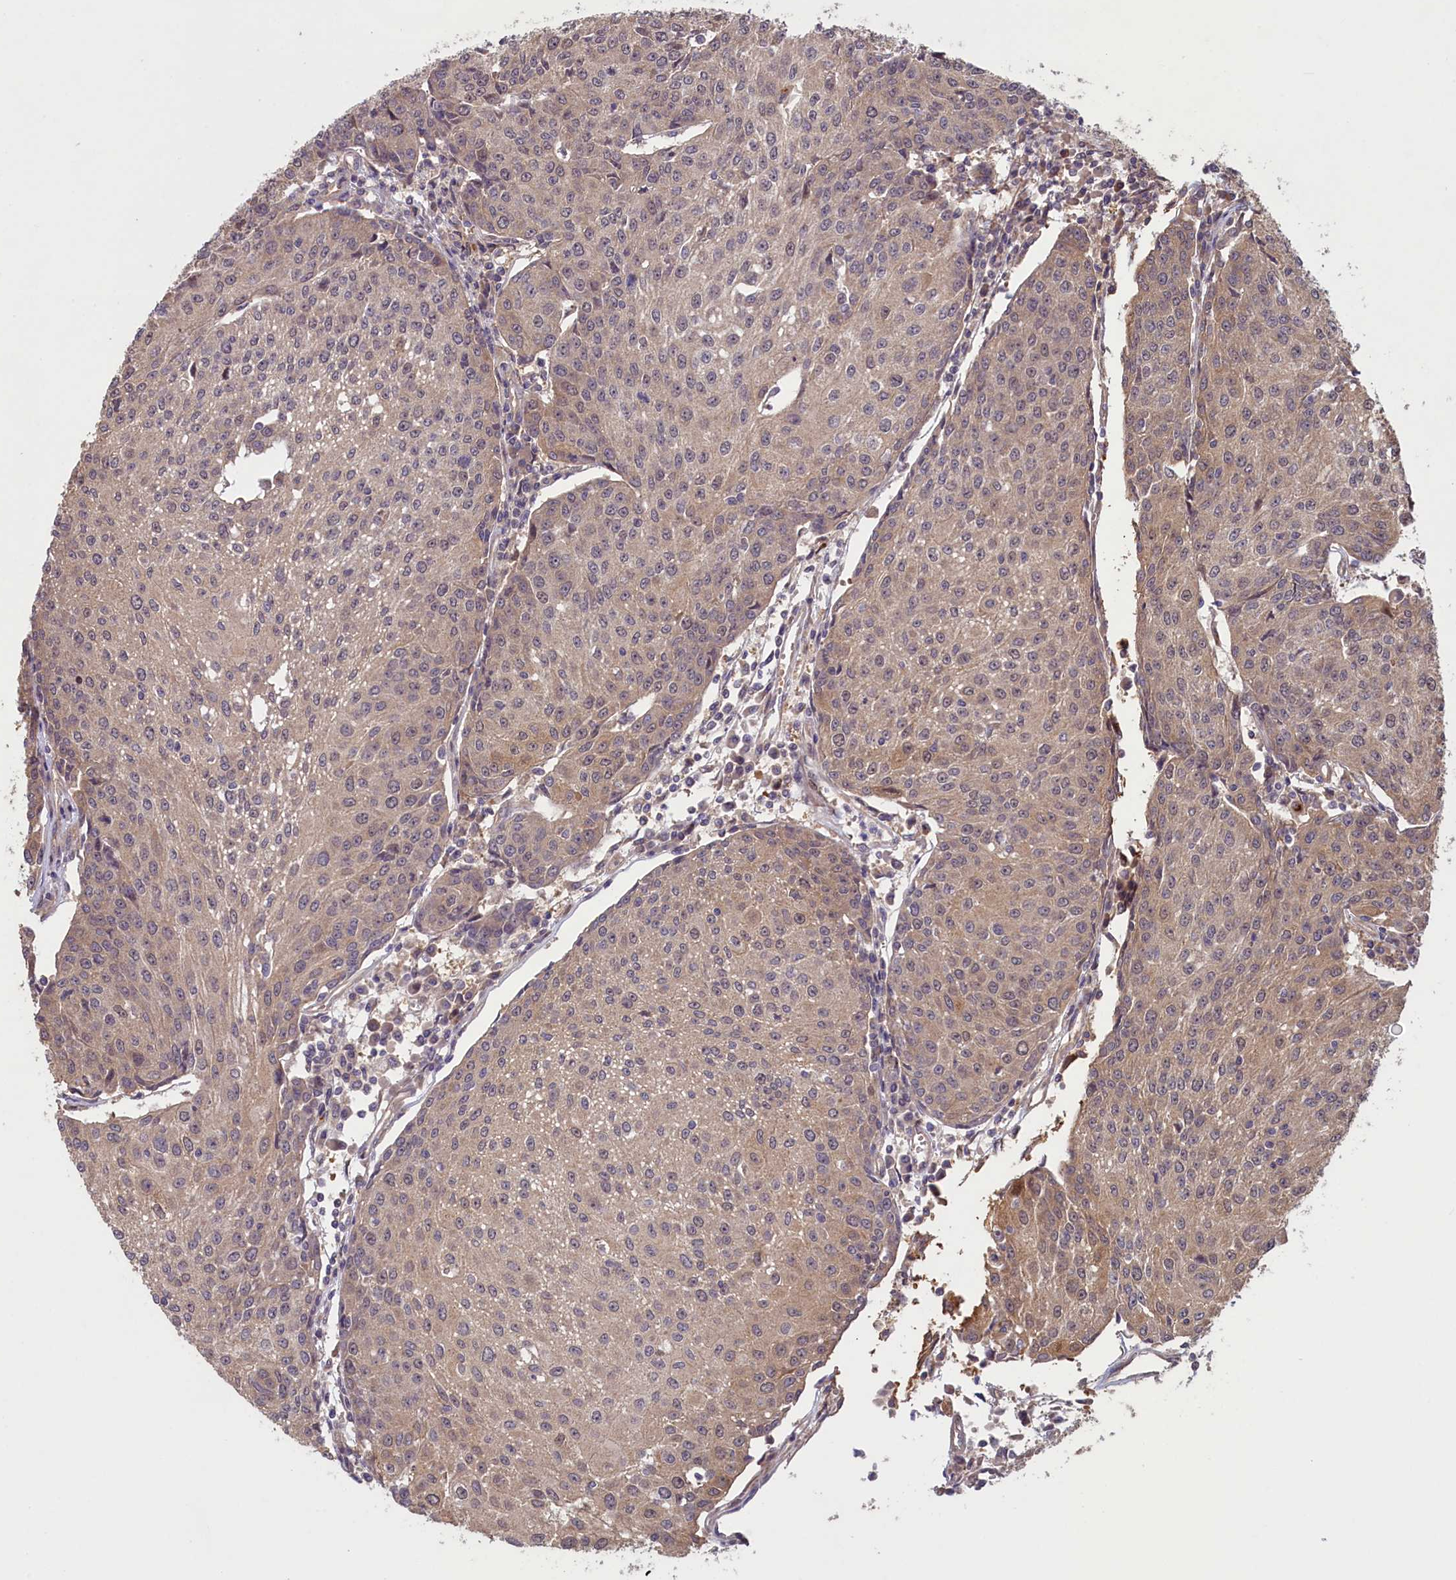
{"staining": {"intensity": "weak", "quantity": "25%-75%", "location": "cytoplasmic/membranous"}, "tissue": "urothelial cancer", "cell_type": "Tumor cells", "image_type": "cancer", "snomed": [{"axis": "morphology", "description": "Urothelial carcinoma, High grade"}, {"axis": "topography", "description": "Urinary bladder"}], "caption": "A histopathology image of urothelial cancer stained for a protein displays weak cytoplasmic/membranous brown staining in tumor cells.", "gene": "CIAO2B", "patient": {"sex": "female", "age": 85}}